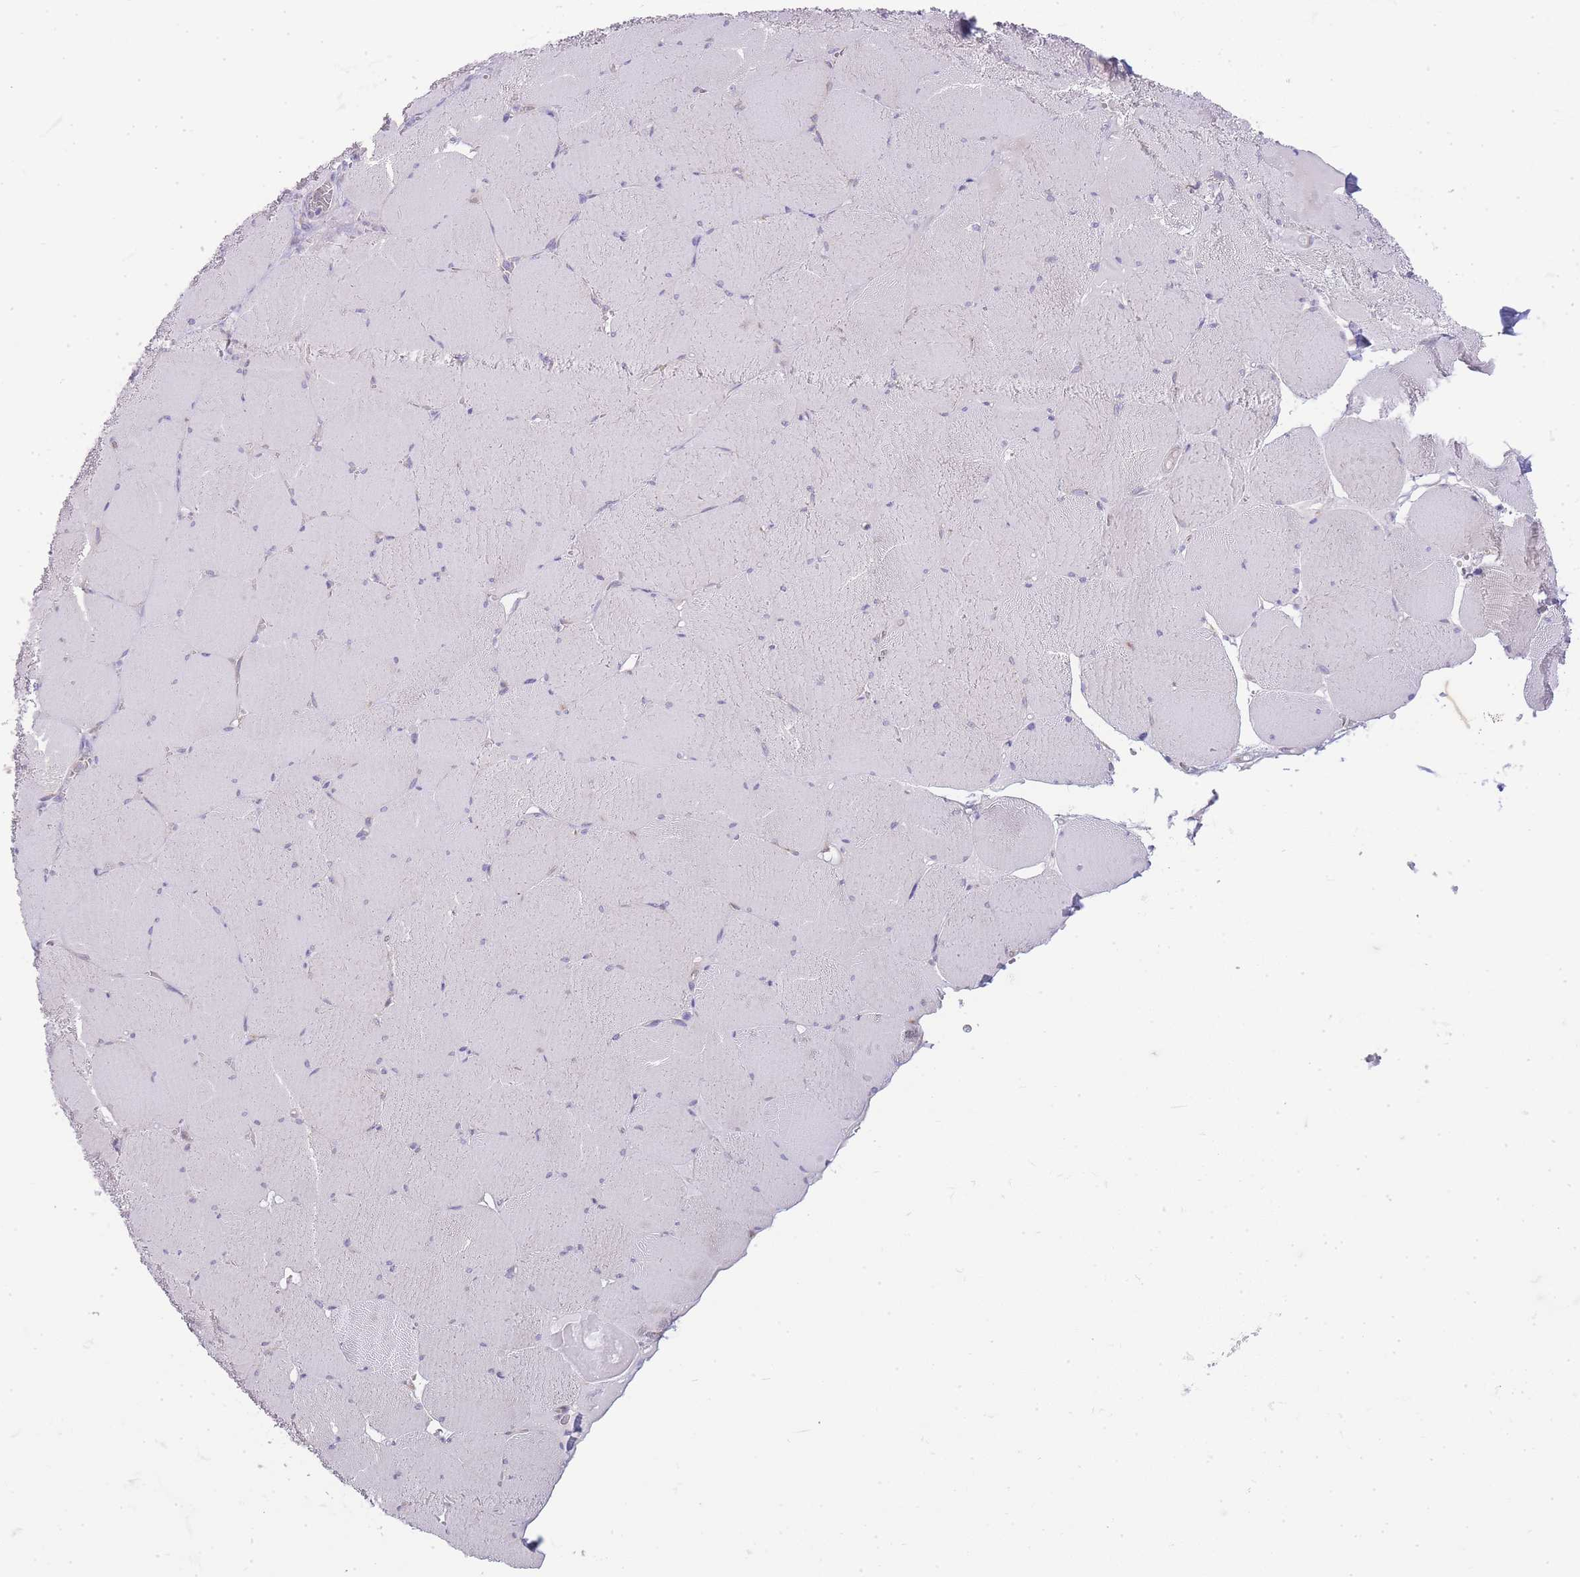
{"staining": {"intensity": "negative", "quantity": "none", "location": "none"}, "tissue": "skeletal muscle", "cell_type": "Myocytes", "image_type": "normal", "snomed": [{"axis": "morphology", "description": "Normal tissue, NOS"}, {"axis": "topography", "description": "Skeletal muscle"}, {"axis": "topography", "description": "Head-Neck"}], "caption": "High power microscopy photomicrograph of an immunohistochemistry (IHC) micrograph of normal skeletal muscle, revealing no significant staining in myocytes. (IHC, brightfield microscopy, high magnification).", "gene": "BEX1", "patient": {"sex": "male", "age": 66}}